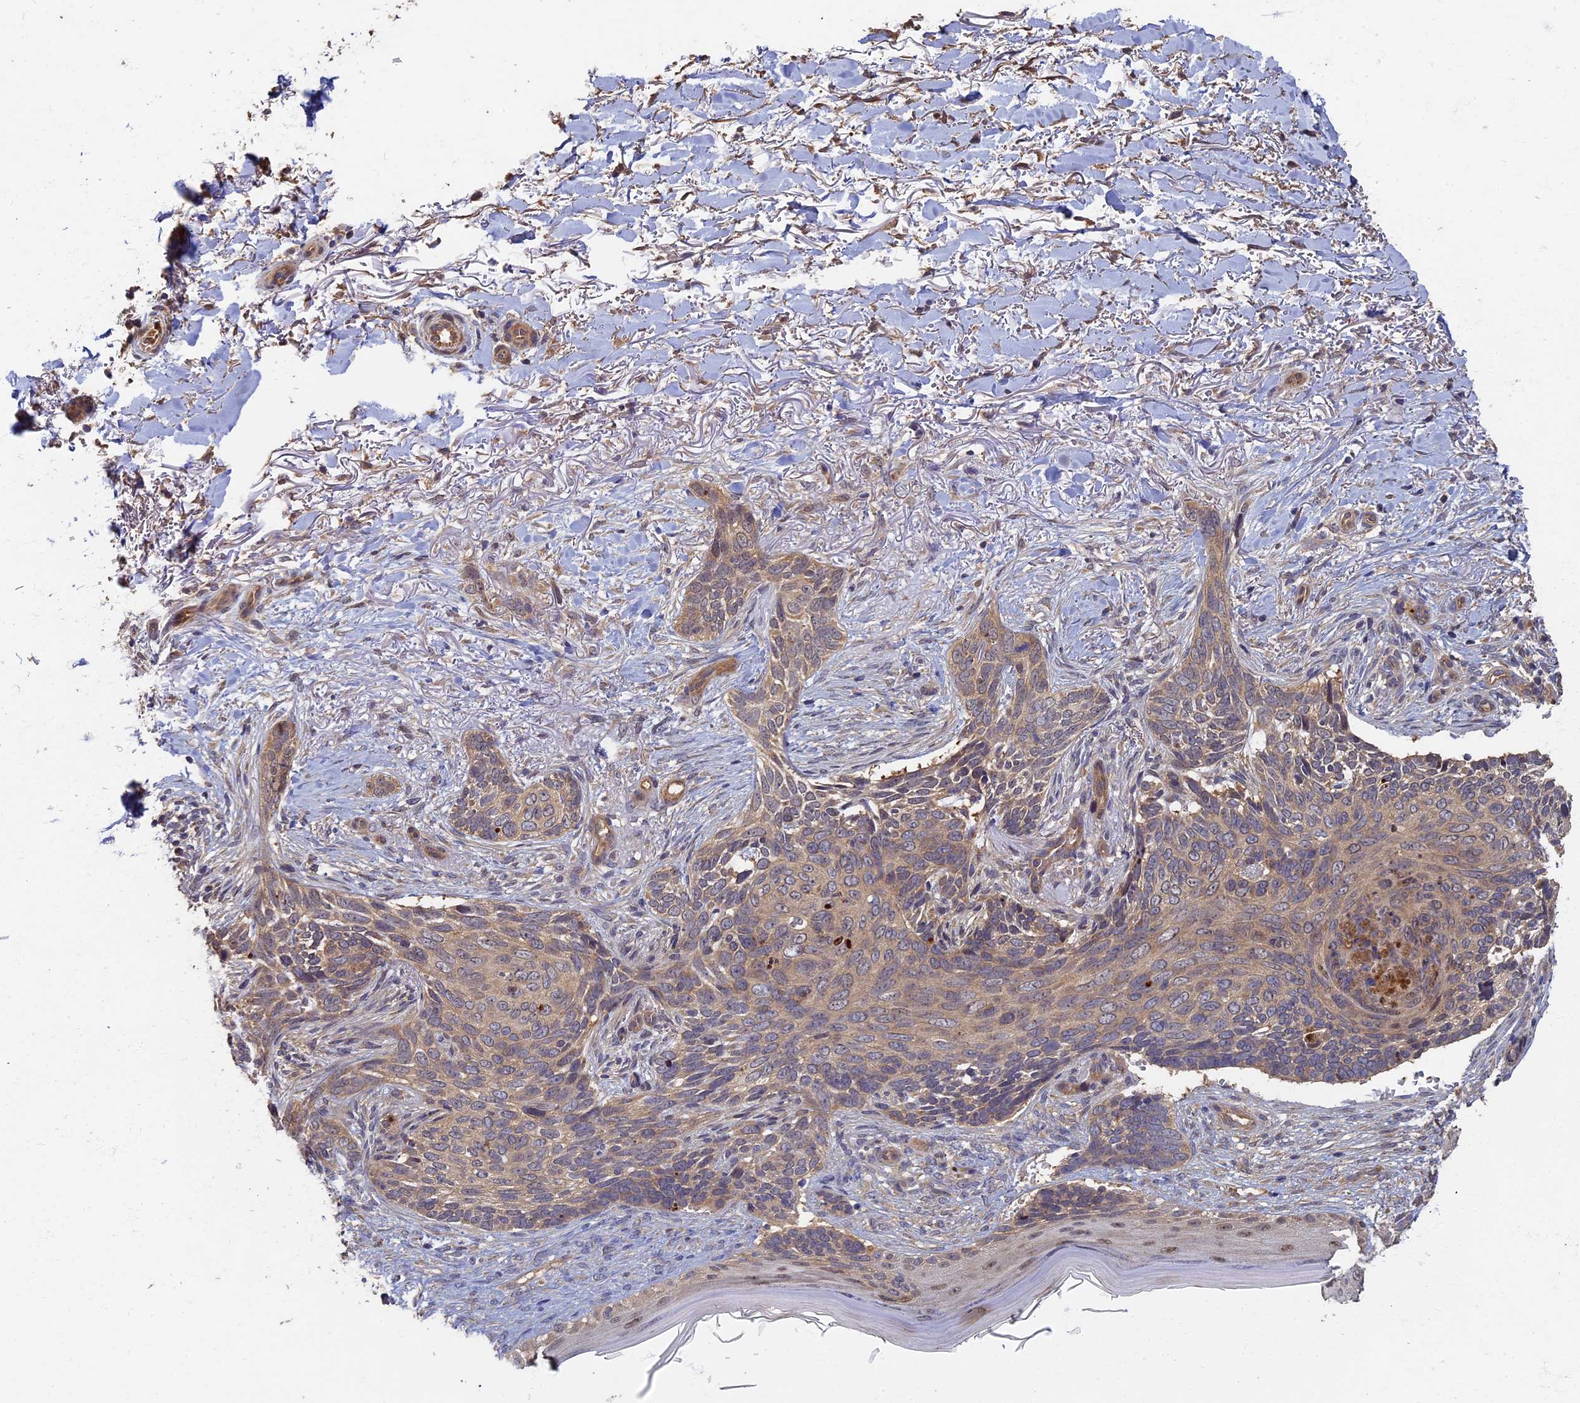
{"staining": {"intensity": "weak", "quantity": "25%-75%", "location": "cytoplasmic/membranous"}, "tissue": "skin cancer", "cell_type": "Tumor cells", "image_type": "cancer", "snomed": [{"axis": "morphology", "description": "Normal tissue, NOS"}, {"axis": "morphology", "description": "Basal cell carcinoma"}, {"axis": "topography", "description": "Skin"}], "caption": "Protein expression by immunohistochemistry exhibits weak cytoplasmic/membranous positivity in approximately 25%-75% of tumor cells in basal cell carcinoma (skin).", "gene": "RSPH3", "patient": {"sex": "female", "age": 67}}